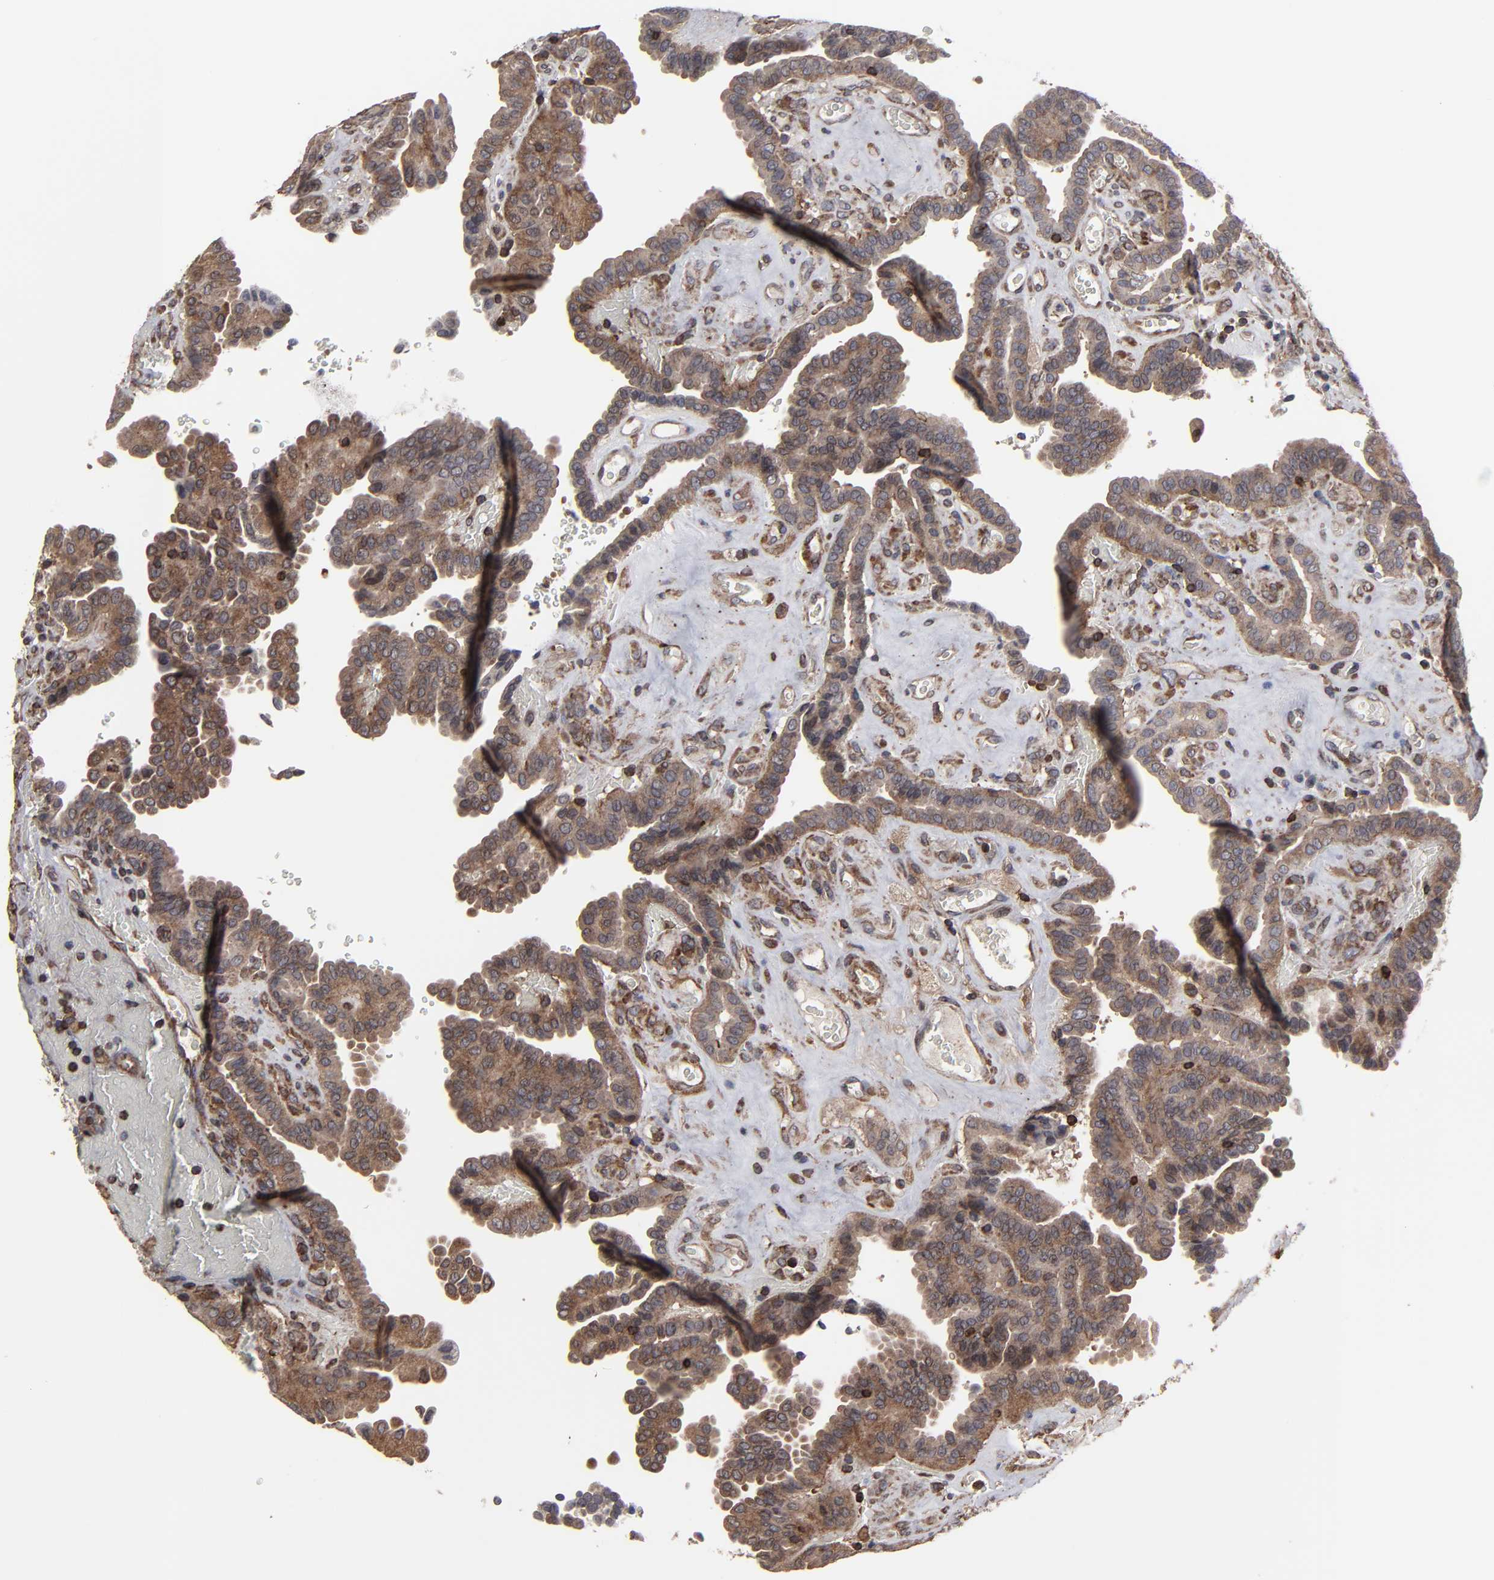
{"staining": {"intensity": "moderate", "quantity": ">75%", "location": "cytoplasmic/membranous,nuclear"}, "tissue": "thyroid cancer", "cell_type": "Tumor cells", "image_type": "cancer", "snomed": [{"axis": "morphology", "description": "Papillary adenocarcinoma, NOS"}, {"axis": "topography", "description": "Thyroid gland"}], "caption": "Tumor cells show moderate cytoplasmic/membranous and nuclear expression in approximately >75% of cells in thyroid cancer.", "gene": "KIAA2026", "patient": {"sex": "male", "age": 87}}